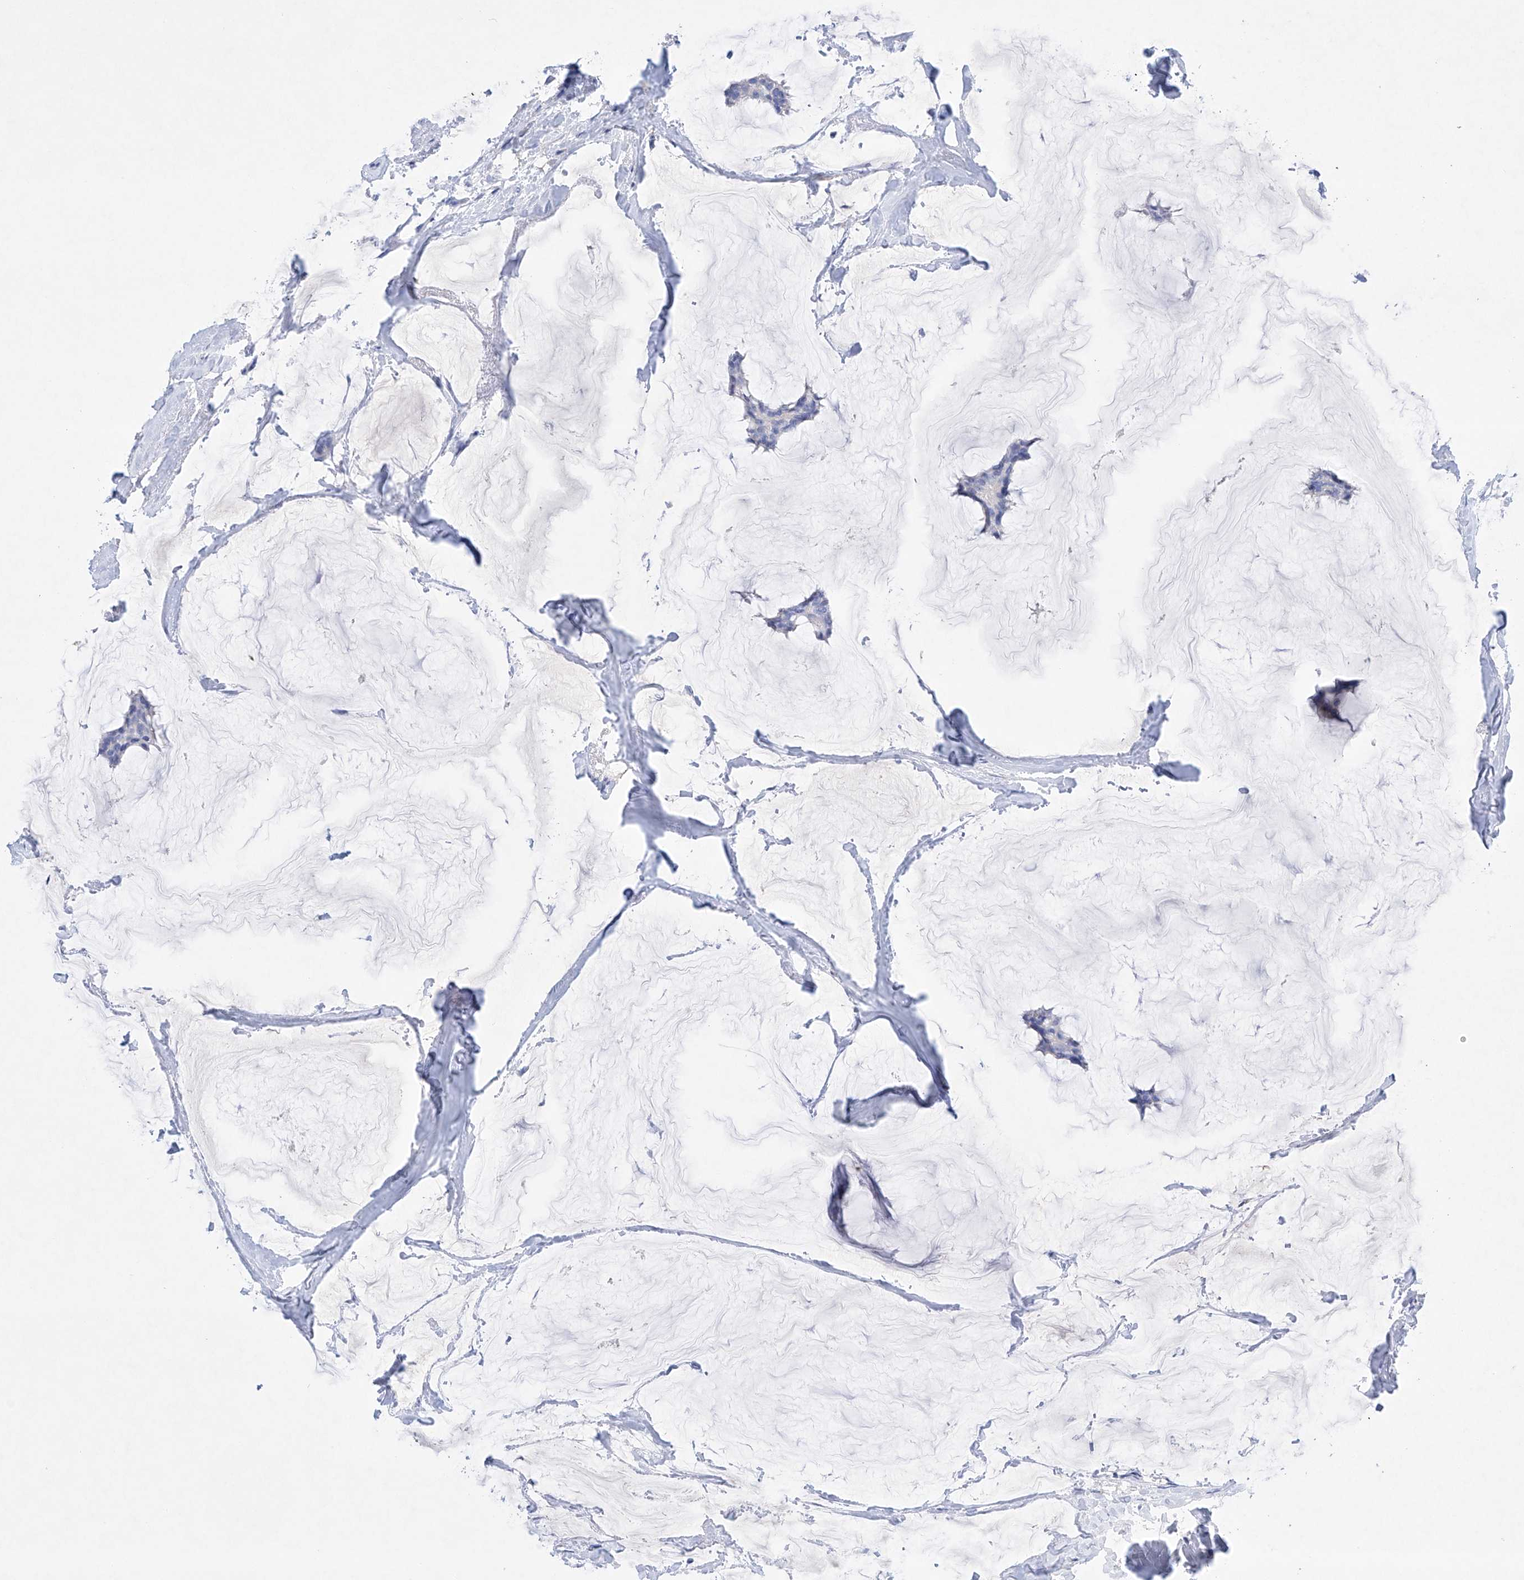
{"staining": {"intensity": "negative", "quantity": "none", "location": "none"}, "tissue": "breast cancer", "cell_type": "Tumor cells", "image_type": "cancer", "snomed": [{"axis": "morphology", "description": "Duct carcinoma"}, {"axis": "topography", "description": "Breast"}], "caption": "This is an IHC micrograph of invasive ductal carcinoma (breast). There is no expression in tumor cells.", "gene": "LURAP1", "patient": {"sex": "female", "age": 93}}